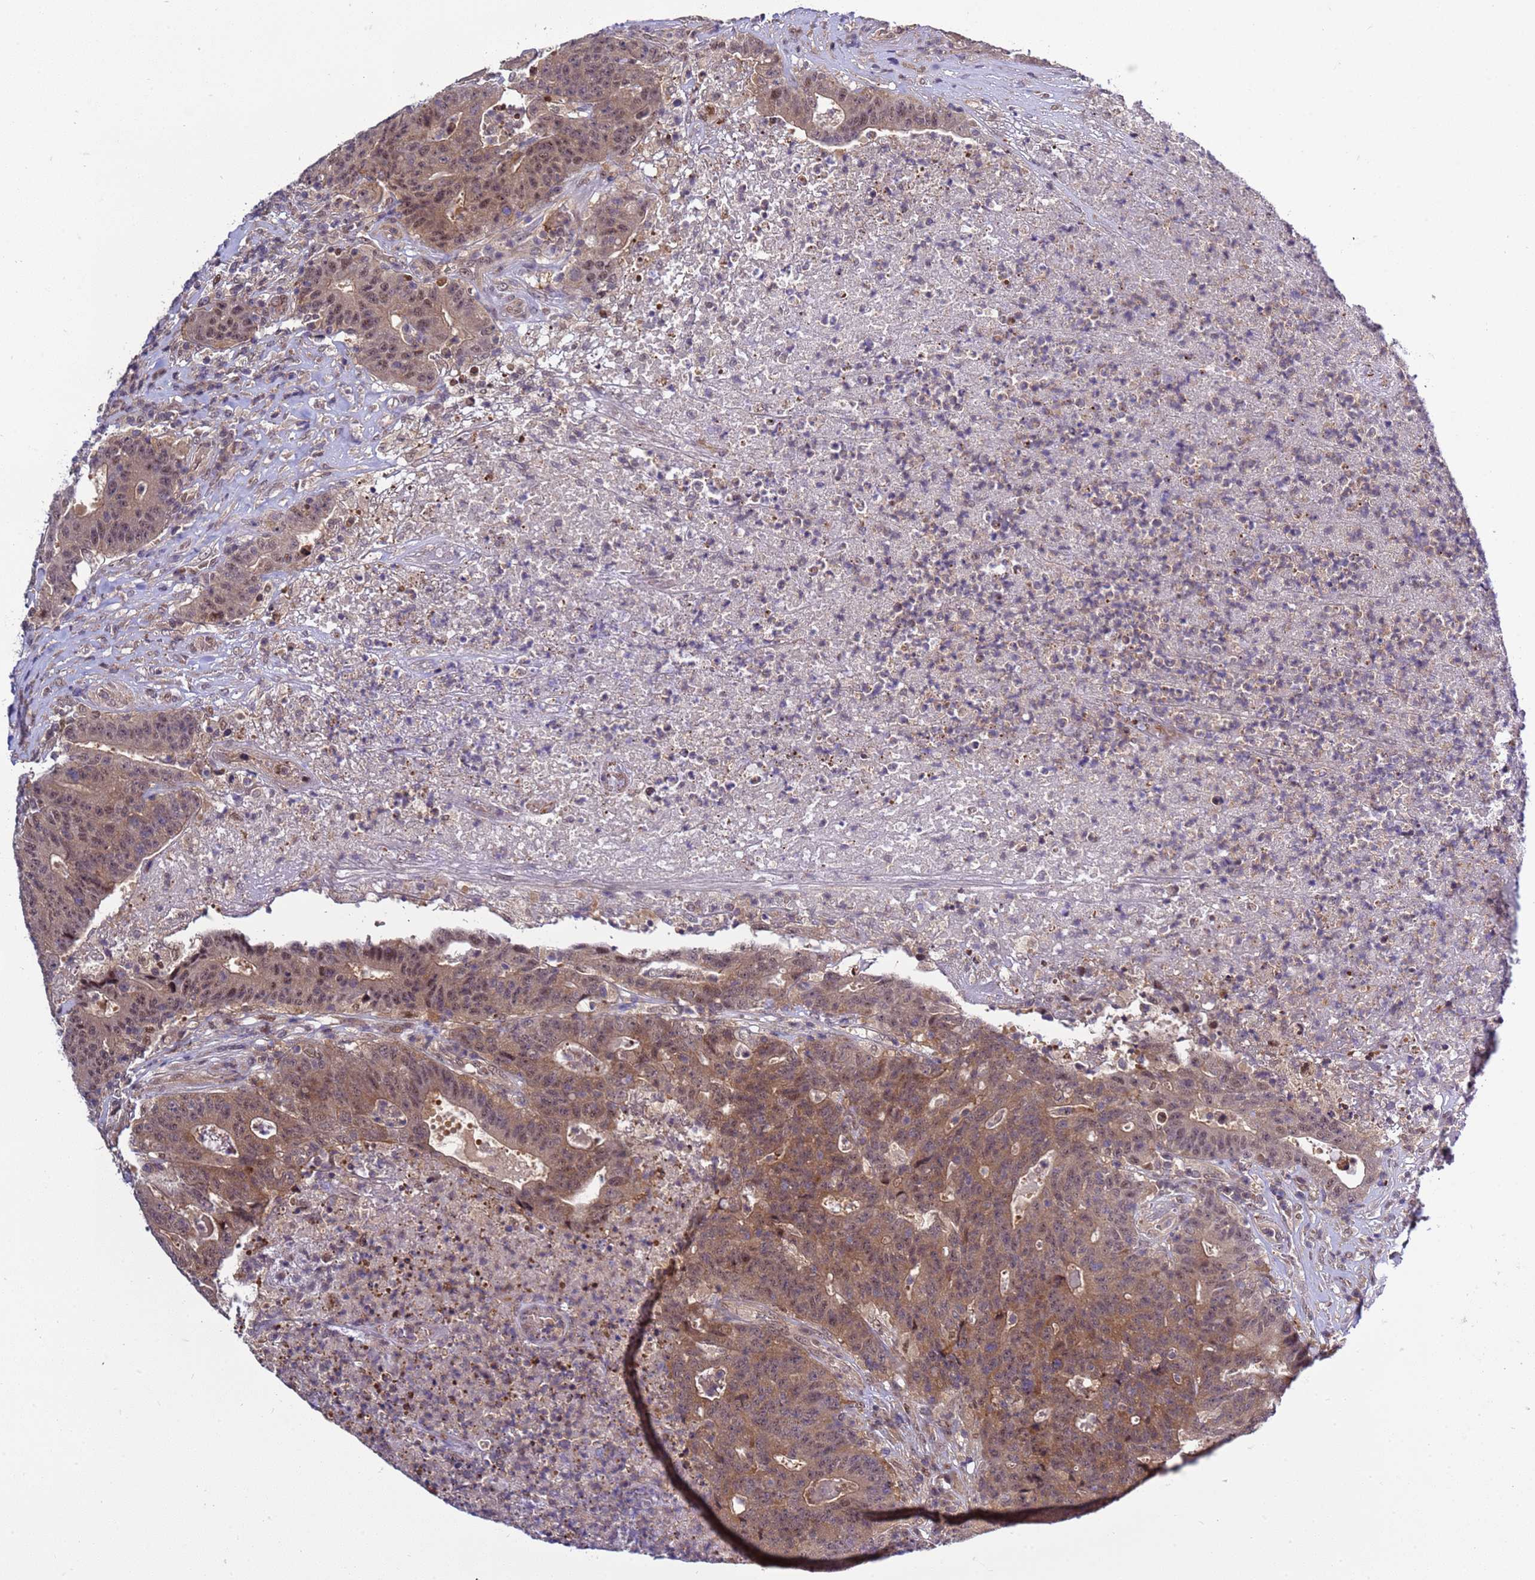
{"staining": {"intensity": "moderate", "quantity": ">75%", "location": "cytoplasmic/membranous,nuclear"}, "tissue": "colorectal cancer", "cell_type": "Tumor cells", "image_type": "cancer", "snomed": [{"axis": "morphology", "description": "Adenocarcinoma, NOS"}, {"axis": "topography", "description": "Colon"}], "caption": "This image shows immunohistochemistry (IHC) staining of colorectal cancer (adenocarcinoma), with medium moderate cytoplasmic/membranous and nuclear expression in approximately >75% of tumor cells.", "gene": "GEN1", "patient": {"sex": "female", "age": 75}}